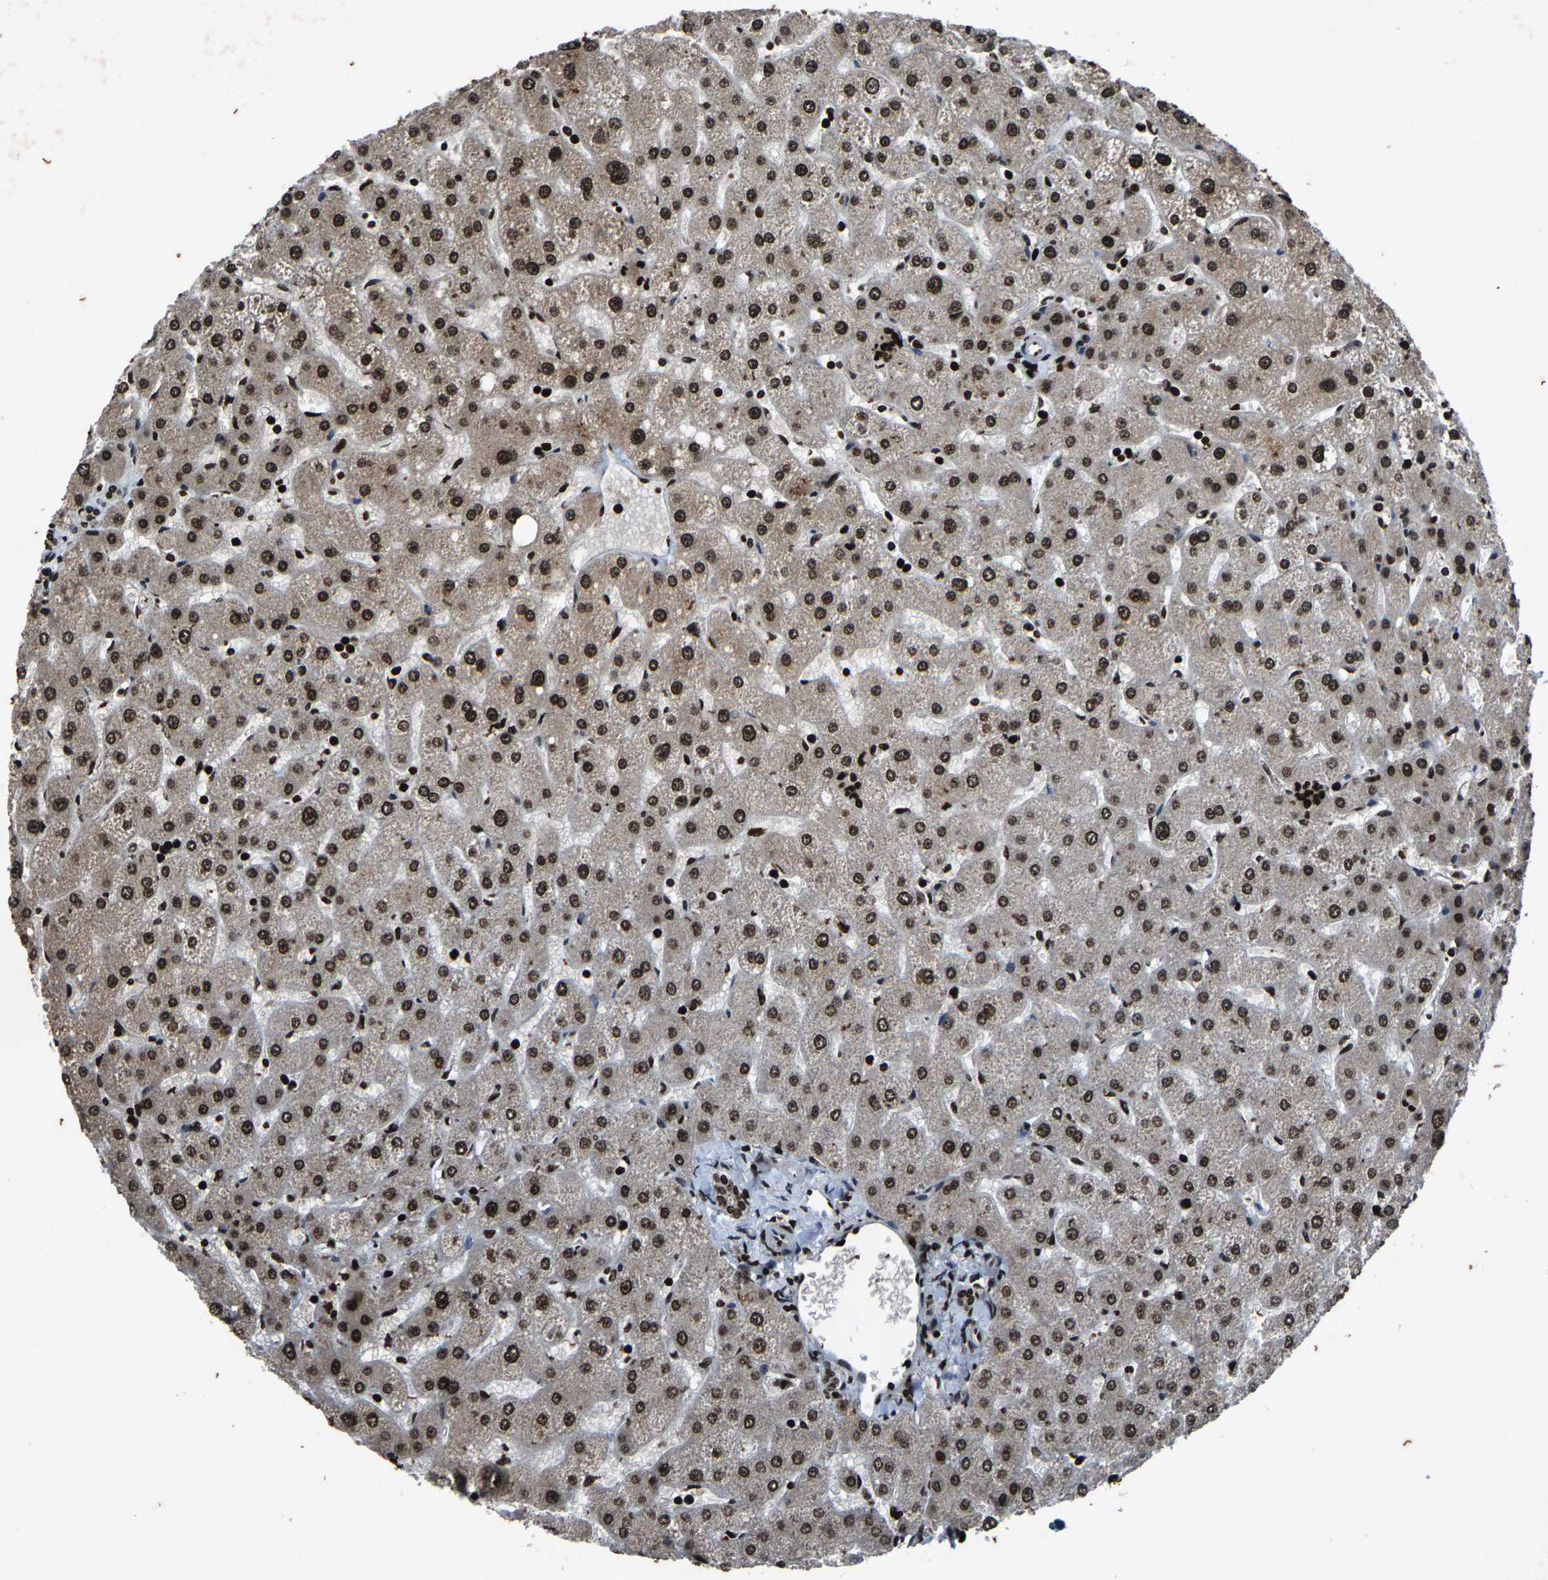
{"staining": {"intensity": "strong", "quantity": ">75%", "location": "nuclear"}, "tissue": "liver", "cell_type": "Cholangiocytes", "image_type": "normal", "snomed": [{"axis": "morphology", "description": "Normal tissue, NOS"}, {"axis": "topography", "description": "Liver"}], "caption": "DAB (3,3'-diaminobenzidine) immunohistochemical staining of normal liver displays strong nuclear protein positivity in approximately >75% of cholangiocytes. The protein of interest is shown in brown color, while the nuclei are stained blue.", "gene": "H4C1", "patient": {"sex": "male", "age": 67}}